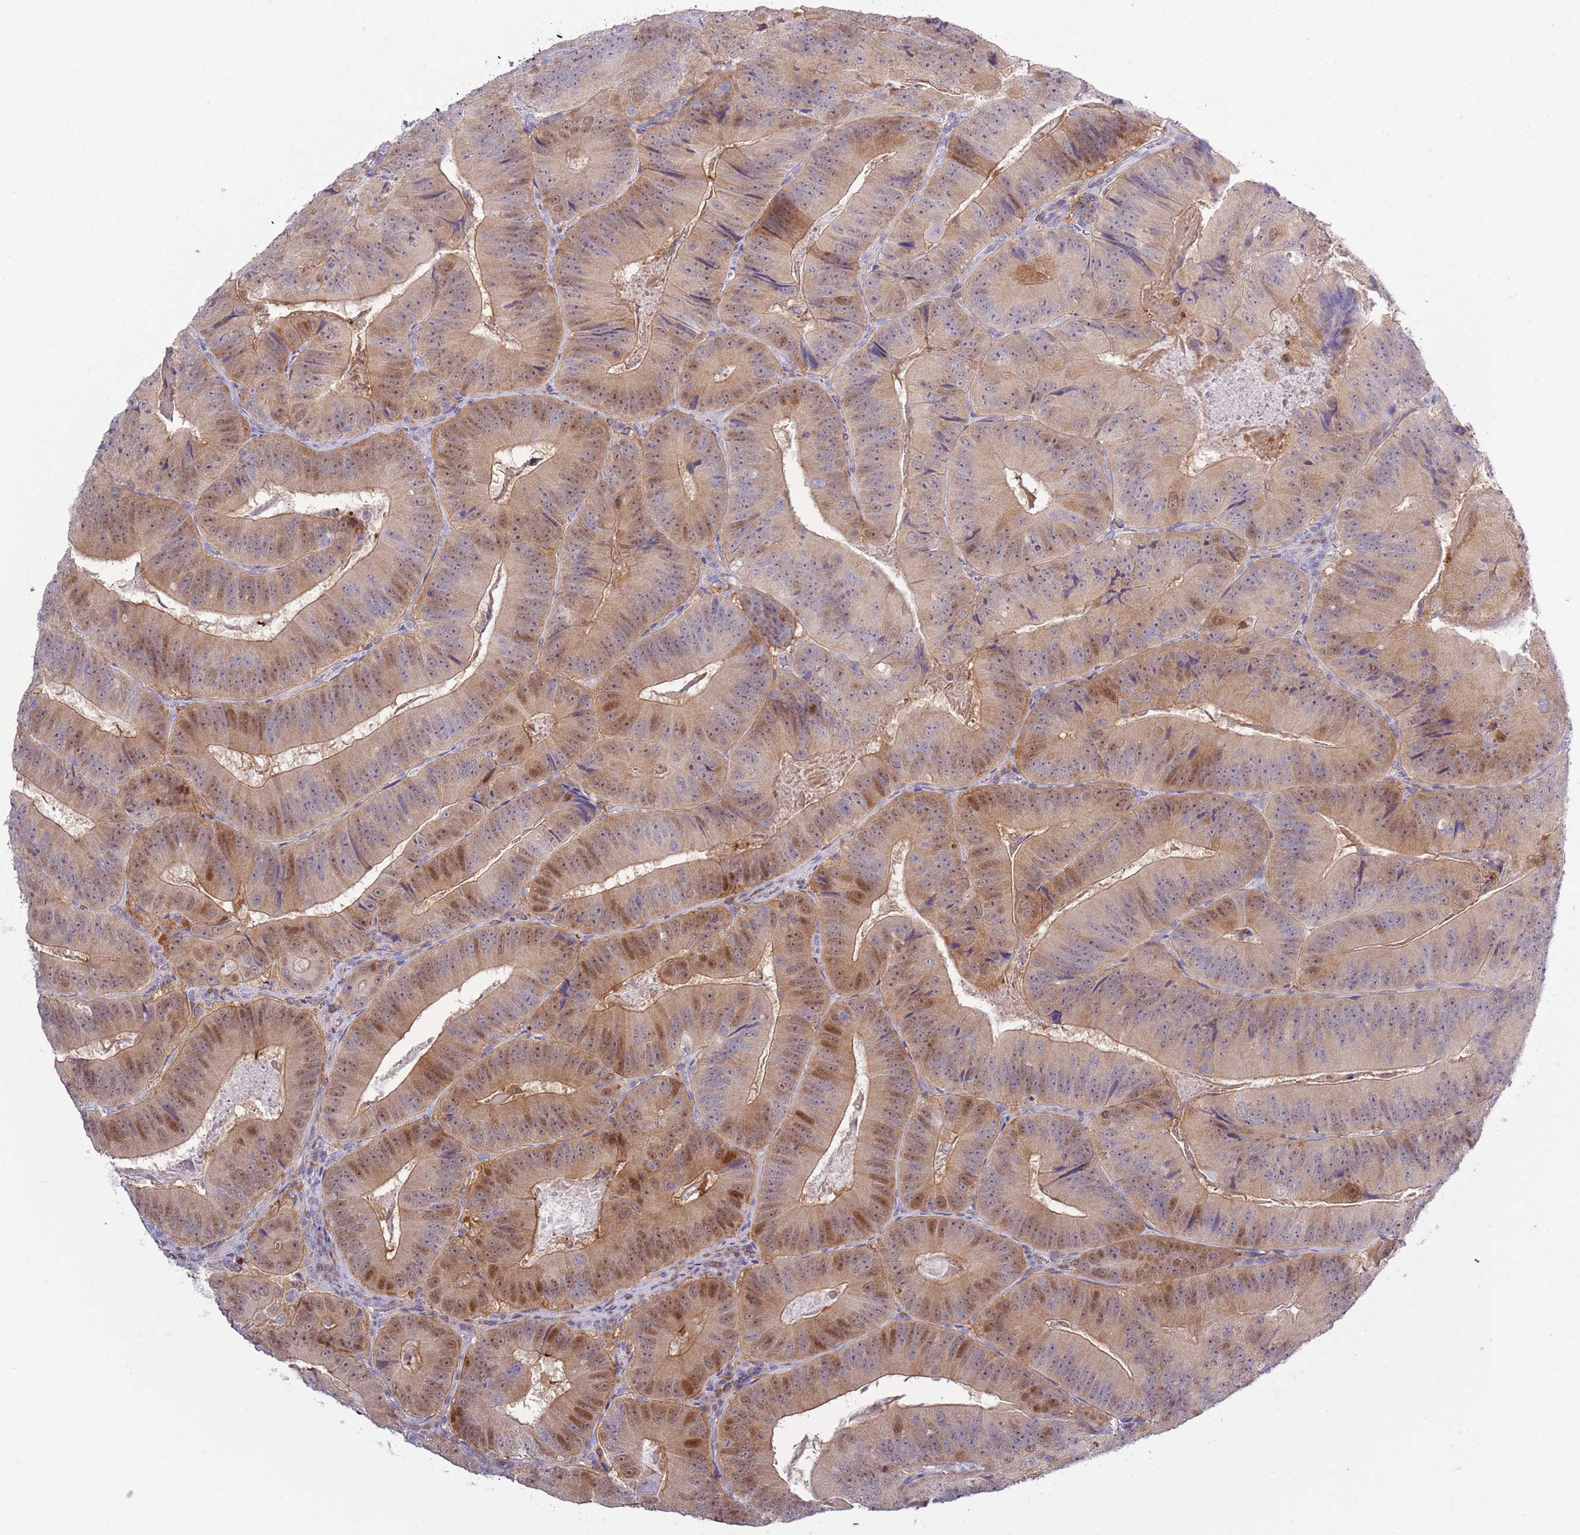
{"staining": {"intensity": "moderate", "quantity": "25%-75%", "location": "cytoplasmic/membranous,nuclear"}, "tissue": "colorectal cancer", "cell_type": "Tumor cells", "image_type": "cancer", "snomed": [{"axis": "morphology", "description": "Adenocarcinoma, NOS"}, {"axis": "topography", "description": "Colon"}], "caption": "There is medium levels of moderate cytoplasmic/membranous and nuclear staining in tumor cells of adenocarcinoma (colorectal), as demonstrated by immunohistochemical staining (brown color).", "gene": "NBPF6", "patient": {"sex": "female", "age": 86}}